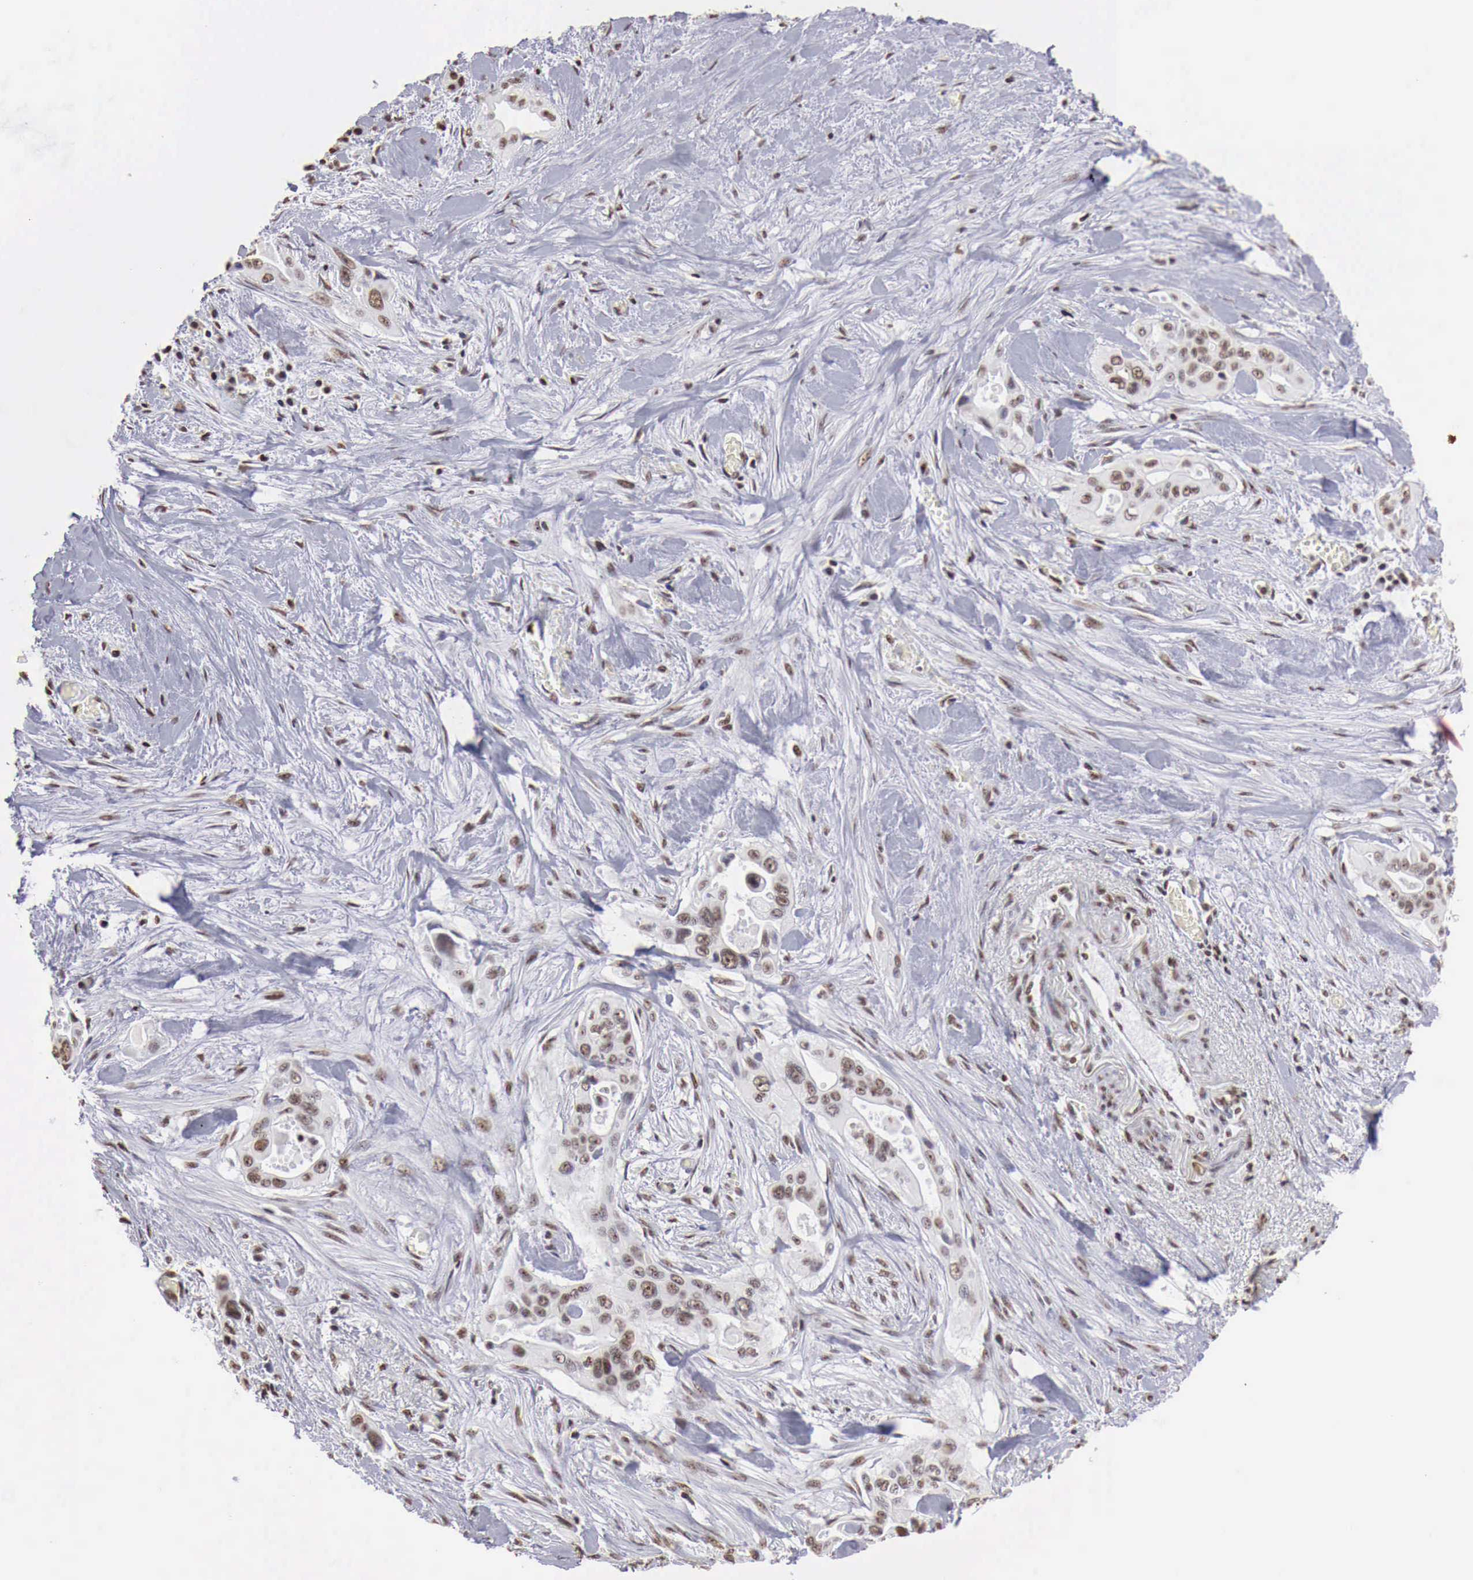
{"staining": {"intensity": "moderate", "quantity": ">75%", "location": "nuclear"}, "tissue": "pancreatic cancer", "cell_type": "Tumor cells", "image_type": "cancer", "snomed": [{"axis": "morphology", "description": "Adenocarcinoma, NOS"}, {"axis": "topography", "description": "Pancreas"}], "caption": "Immunohistochemical staining of pancreatic cancer (adenocarcinoma) reveals medium levels of moderate nuclear expression in about >75% of tumor cells. The staining was performed using DAB (3,3'-diaminobenzidine), with brown indicating positive protein expression. Nuclei are stained blue with hematoxylin.", "gene": "DKC1", "patient": {"sex": "male", "age": 77}}